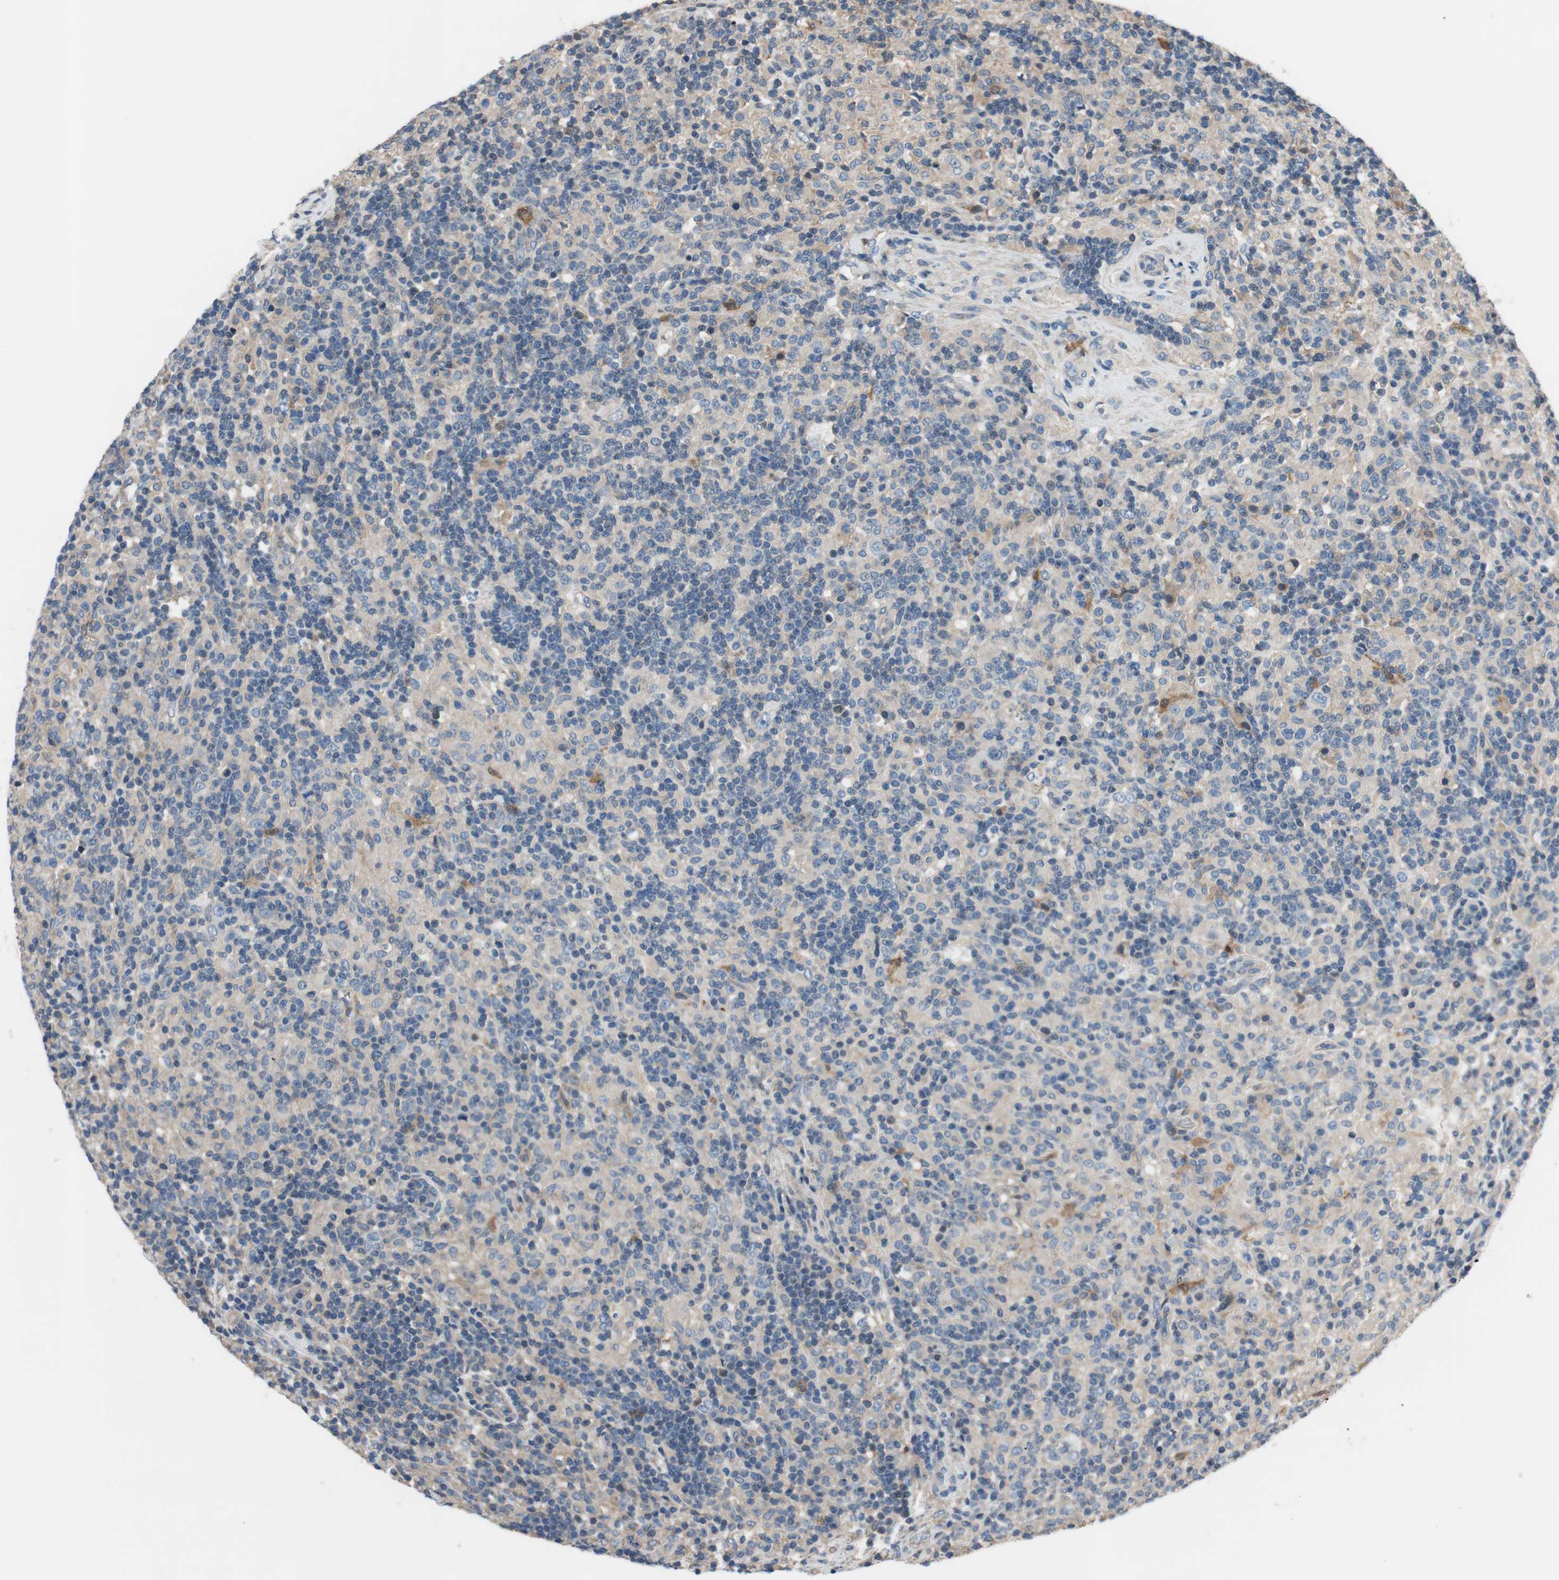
{"staining": {"intensity": "negative", "quantity": "none", "location": "none"}, "tissue": "lymphoma", "cell_type": "Tumor cells", "image_type": "cancer", "snomed": [{"axis": "morphology", "description": "Hodgkin's disease, NOS"}, {"axis": "topography", "description": "Lymph node"}], "caption": "An IHC histopathology image of Hodgkin's disease is shown. There is no staining in tumor cells of Hodgkin's disease. (IHC, brightfield microscopy, high magnification).", "gene": "CALML3", "patient": {"sex": "male", "age": 70}}